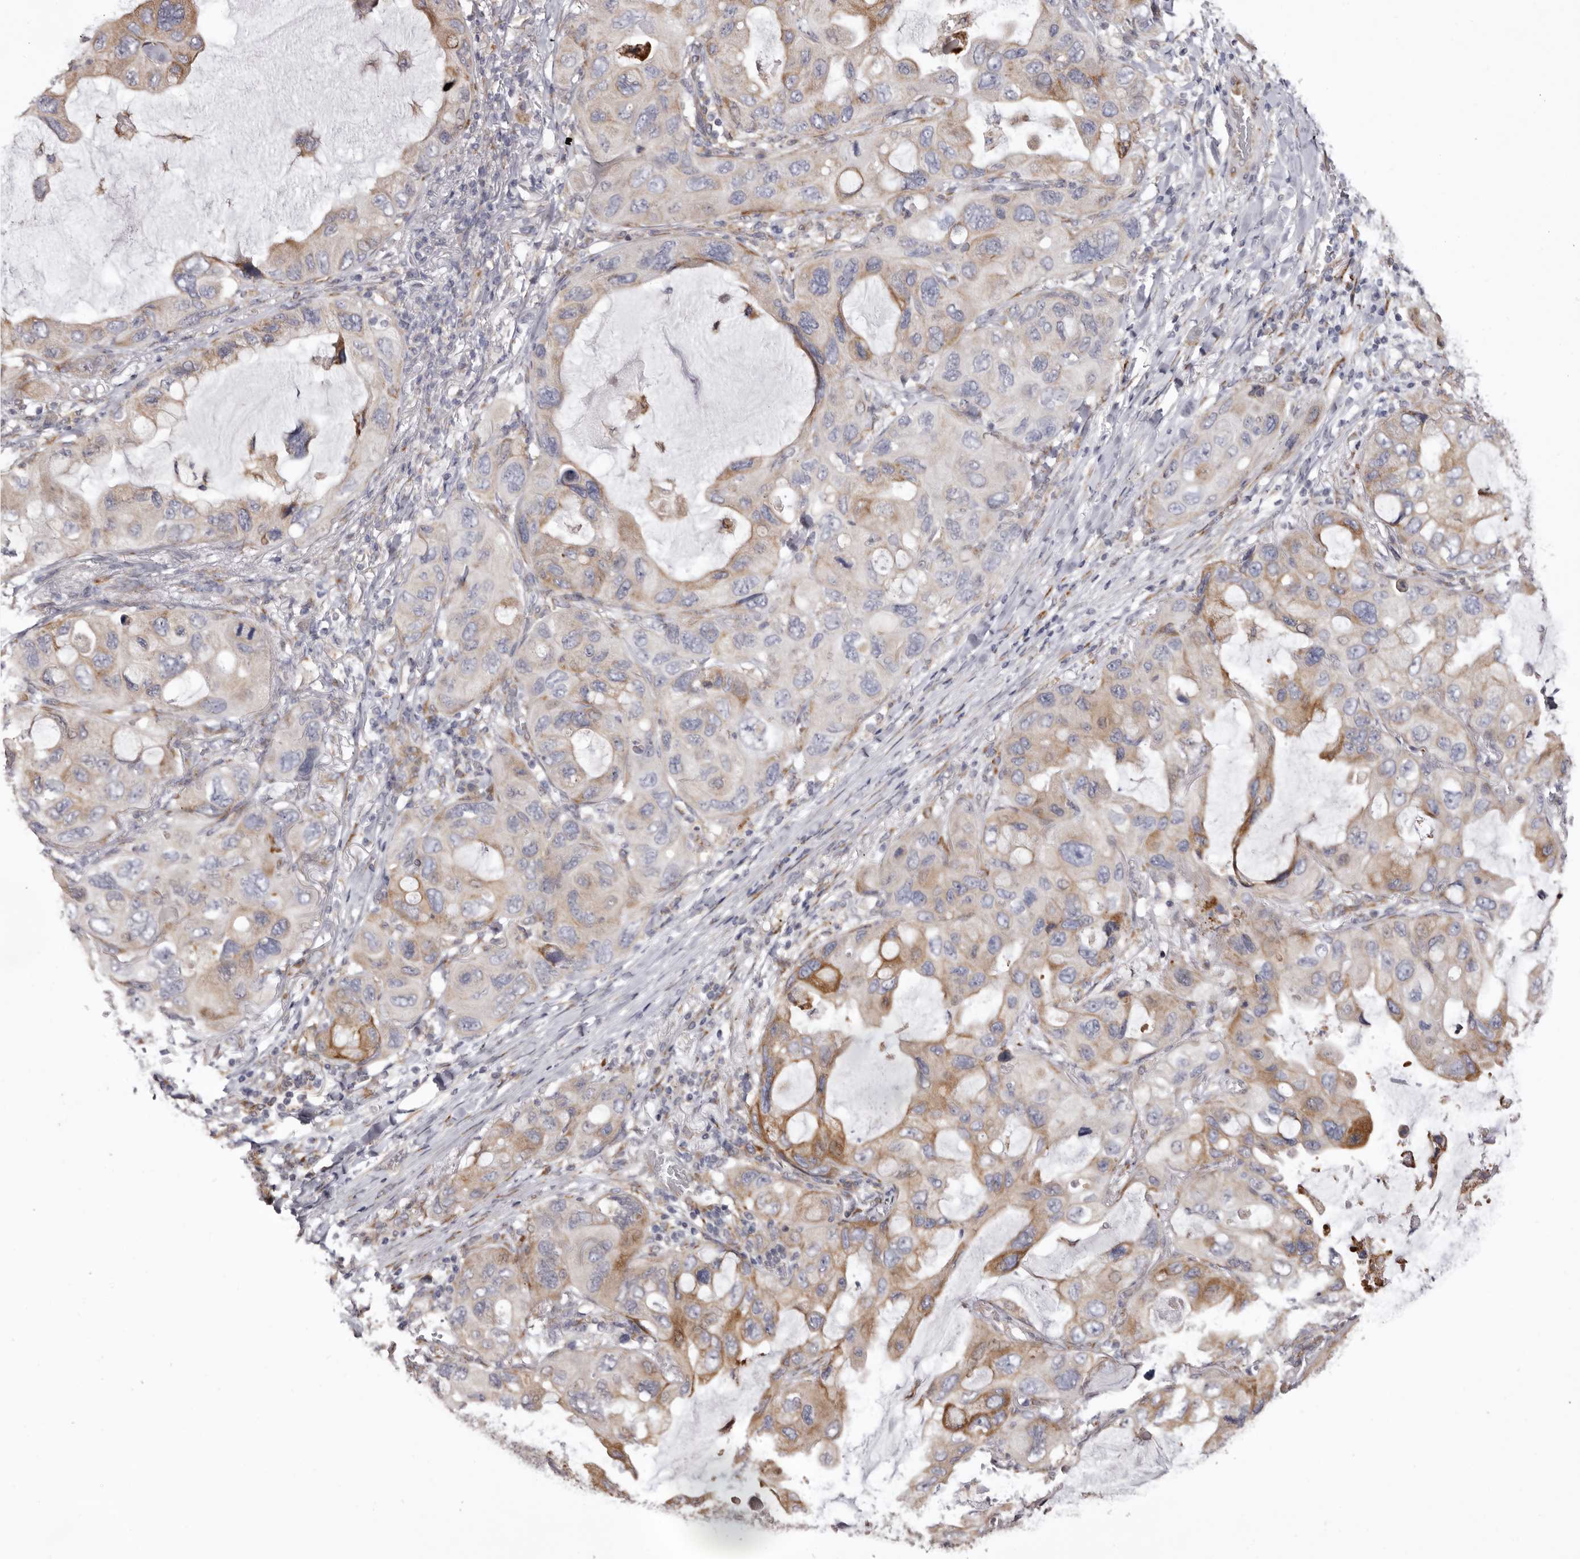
{"staining": {"intensity": "moderate", "quantity": "<25%", "location": "cytoplasmic/membranous"}, "tissue": "lung cancer", "cell_type": "Tumor cells", "image_type": "cancer", "snomed": [{"axis": "morphology", "description": "Squamous cell carcinoma, NOS"}, {"axis": "topography", "description": "Lung"}], "caption": "Immunohistochemistry photomicrograph of human lung squamous cell carcinoma stained for a protein (brown), which exhibits low levels of moderate cytoplasmic/membranous expression in approximately <25% of tumor cells.", "gene": "PIGX", "patient": {"sex": "female", "age": 73}}